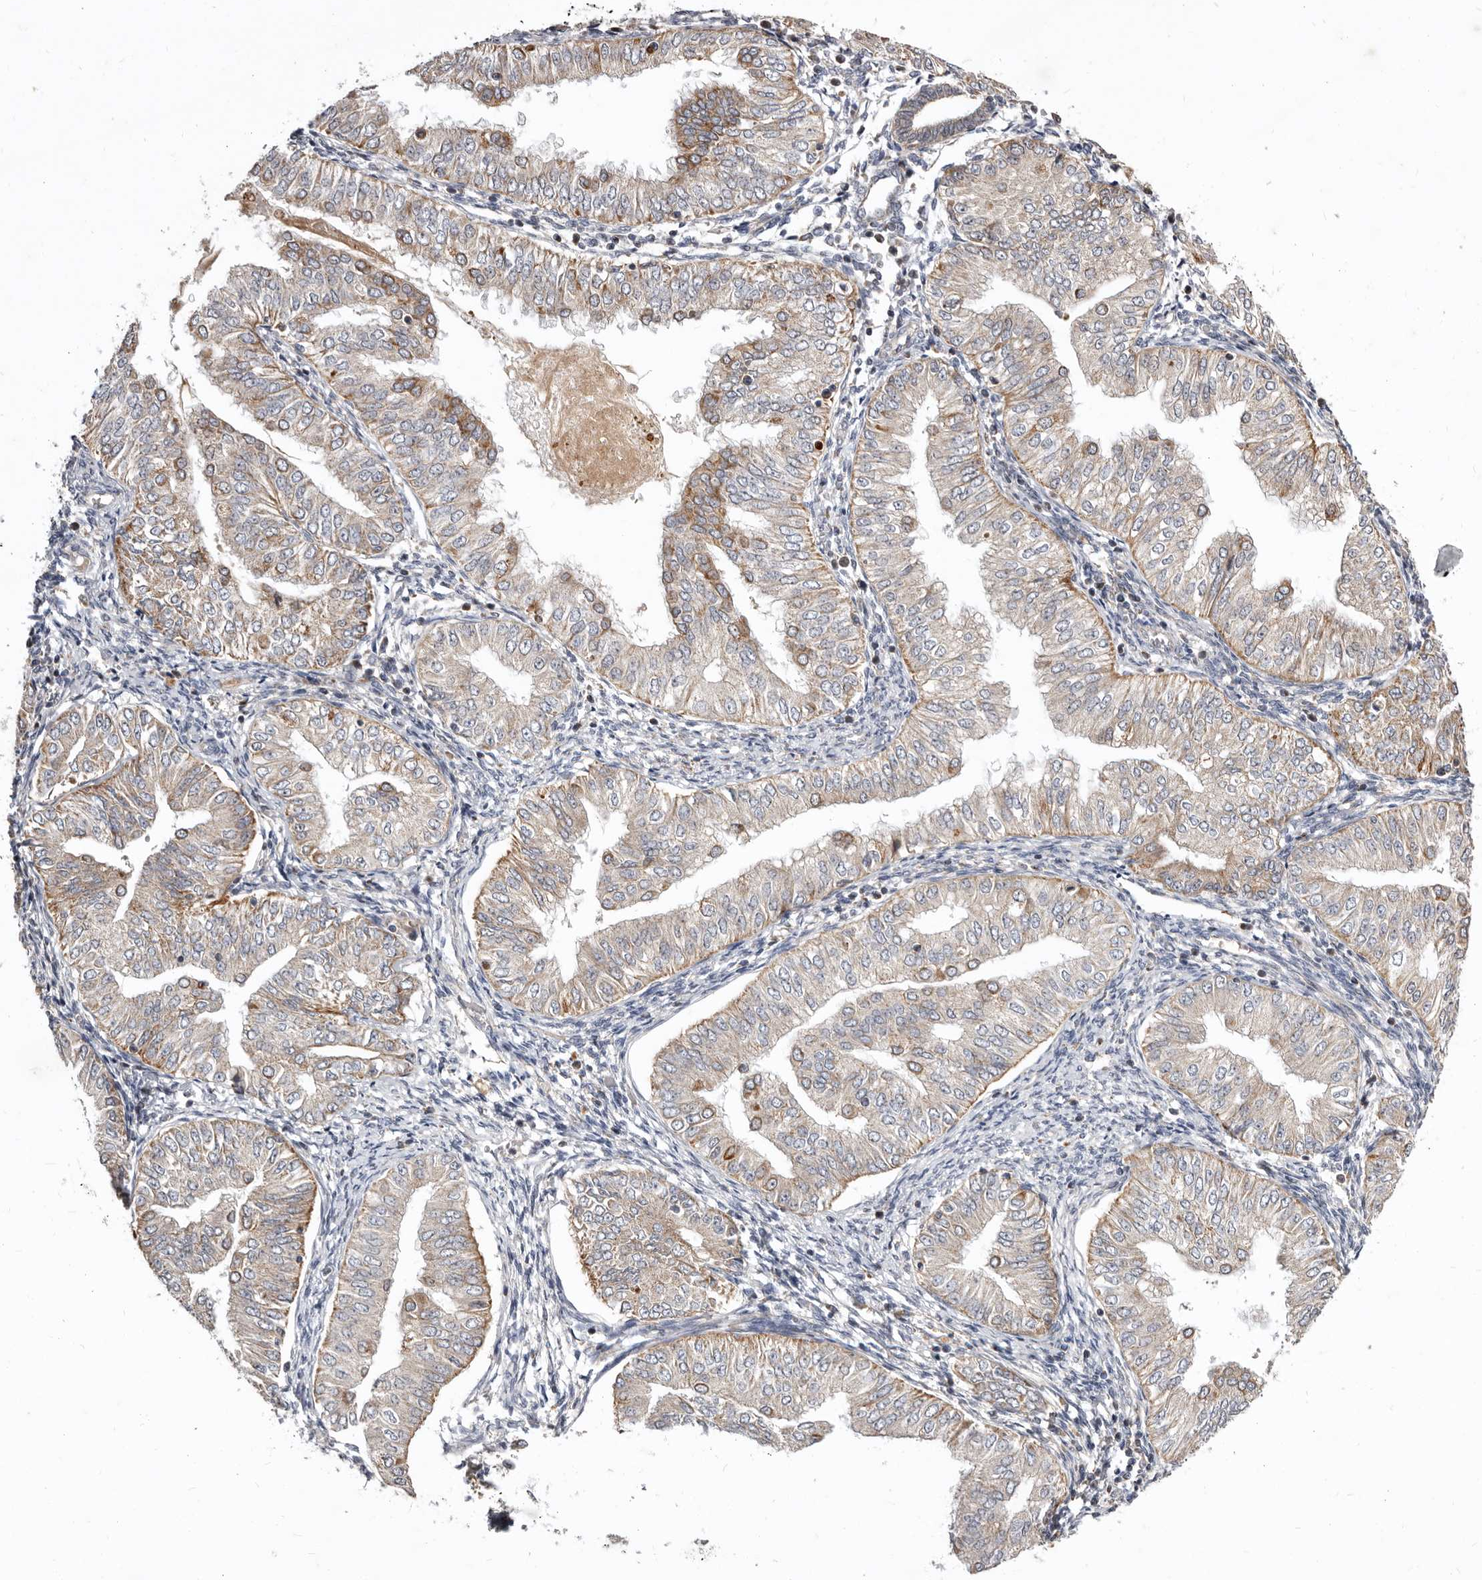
{"staining": {"intensity": "moderate", "quantity": "<25%", "location": "cytoplasmic/membranous"}, "tissue": "endometrial cancer", "cell_type": "Tumor cells", "image_type": "cancer", "snomed": [{"axis": "morphology", "description": "Normal tissue, NOS"}, {"axis": "morphology", "description": "Adenocarcinoma, NOS"}, {"axis": "topography", "description": "Endometrium"}], "caption": "Moderate cytoplasmic/membranous expression for a protein is identified in about <25% of tumor cells of endometrial cancer using immunohistochemistry.", "gene": "SMC4", "patient": {"sex": "female", "age": 53}}